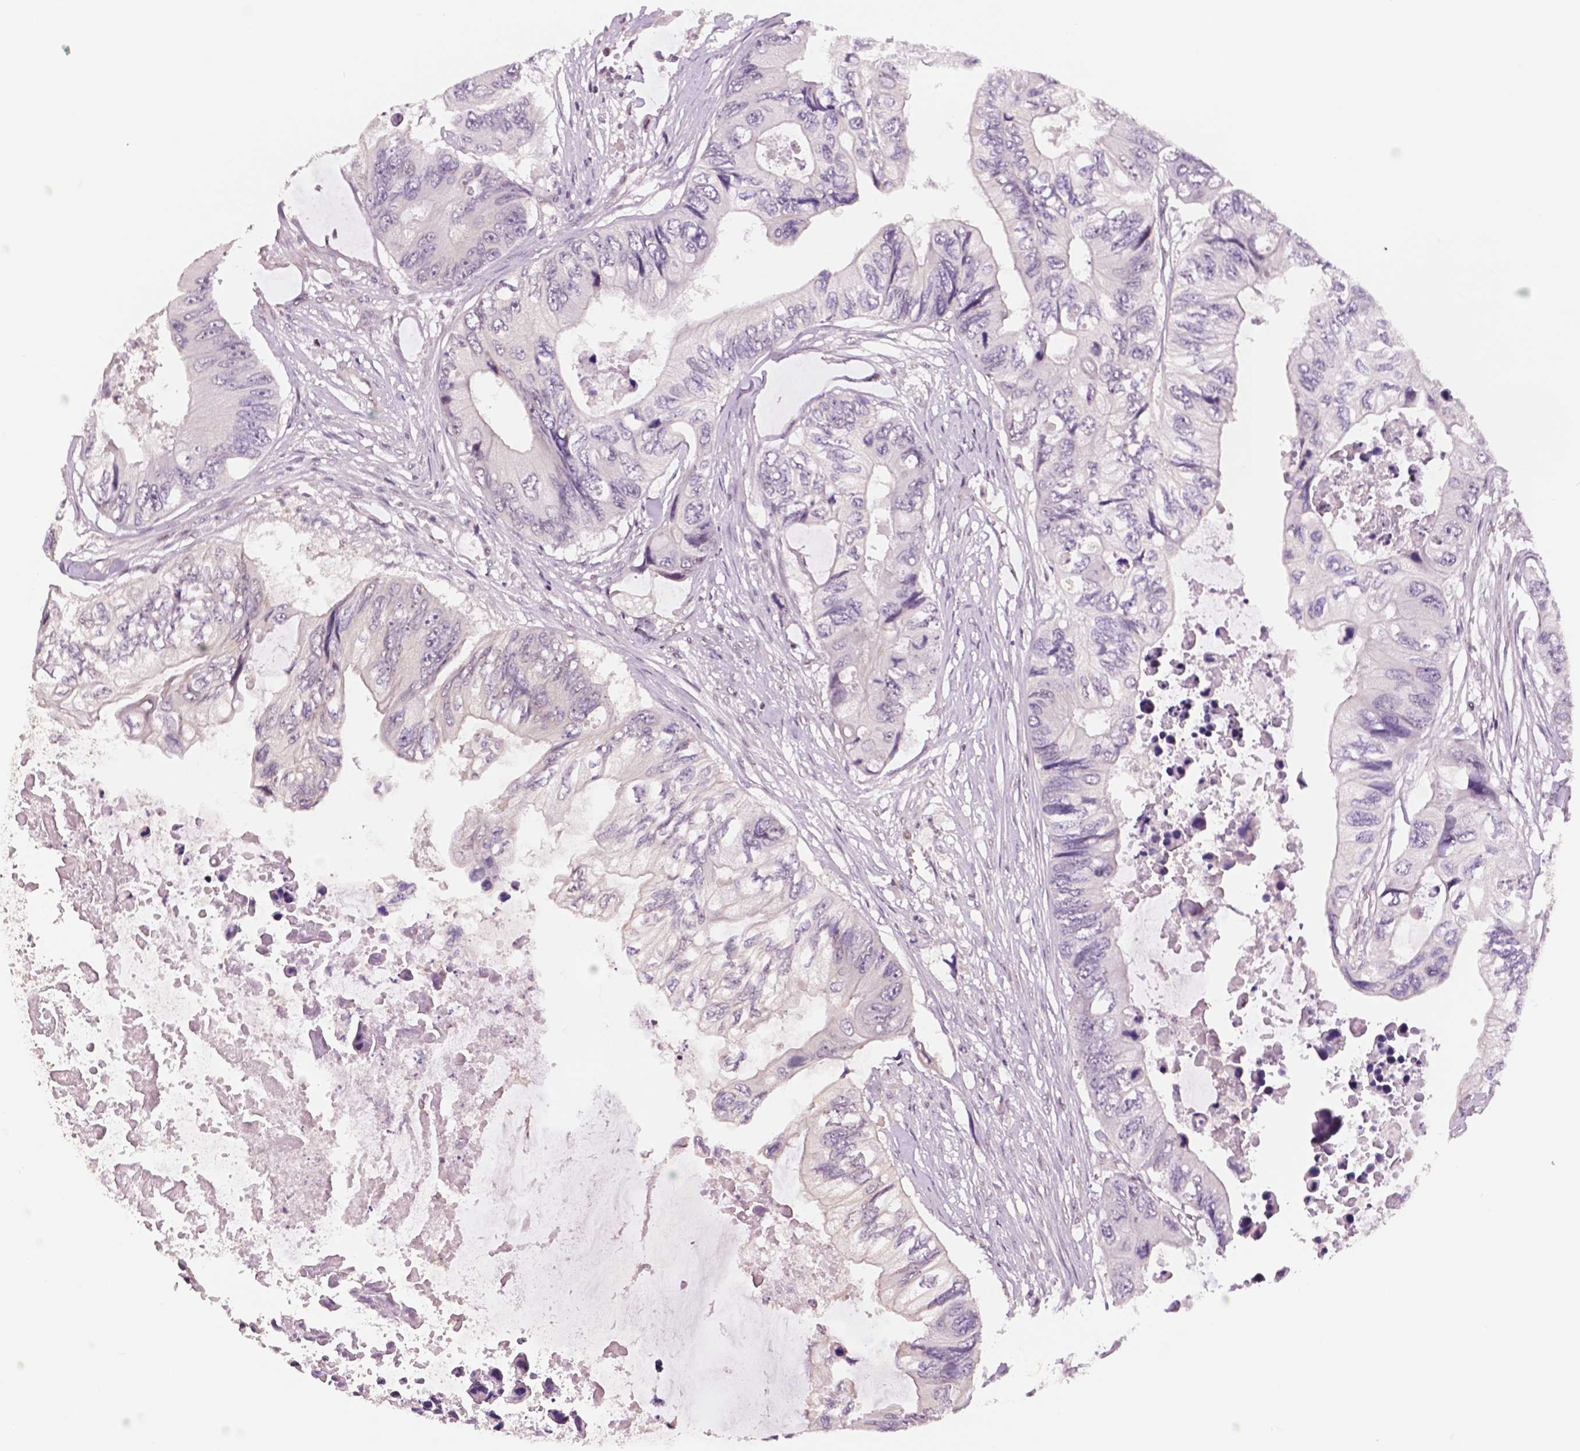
{"staining": {"intensity": "negative", "quantity": "none", "location": "none"}, "tissue": "colorectal cancer", "cell_type": "Tumor cells", "image_type": "cancer", "snomed": [{"axis": "morphology", "description": "Adenocarcinoma, NOS"}, {"axis": "topography", "description": "Rectum"}], "caption": "Immunohistochemistry (IHC) histopathology image of colorectal adenocarcinoma stained for a protein (brown), which reveals no expression in tumor cells. The staining is performed using DAB (3,3'-diaminobenzidine) brown chromogen with nuclei counter-stained in using hematoxylin.", "gene": "STAT3", "patient": {"sex": "male", "age": 63}}